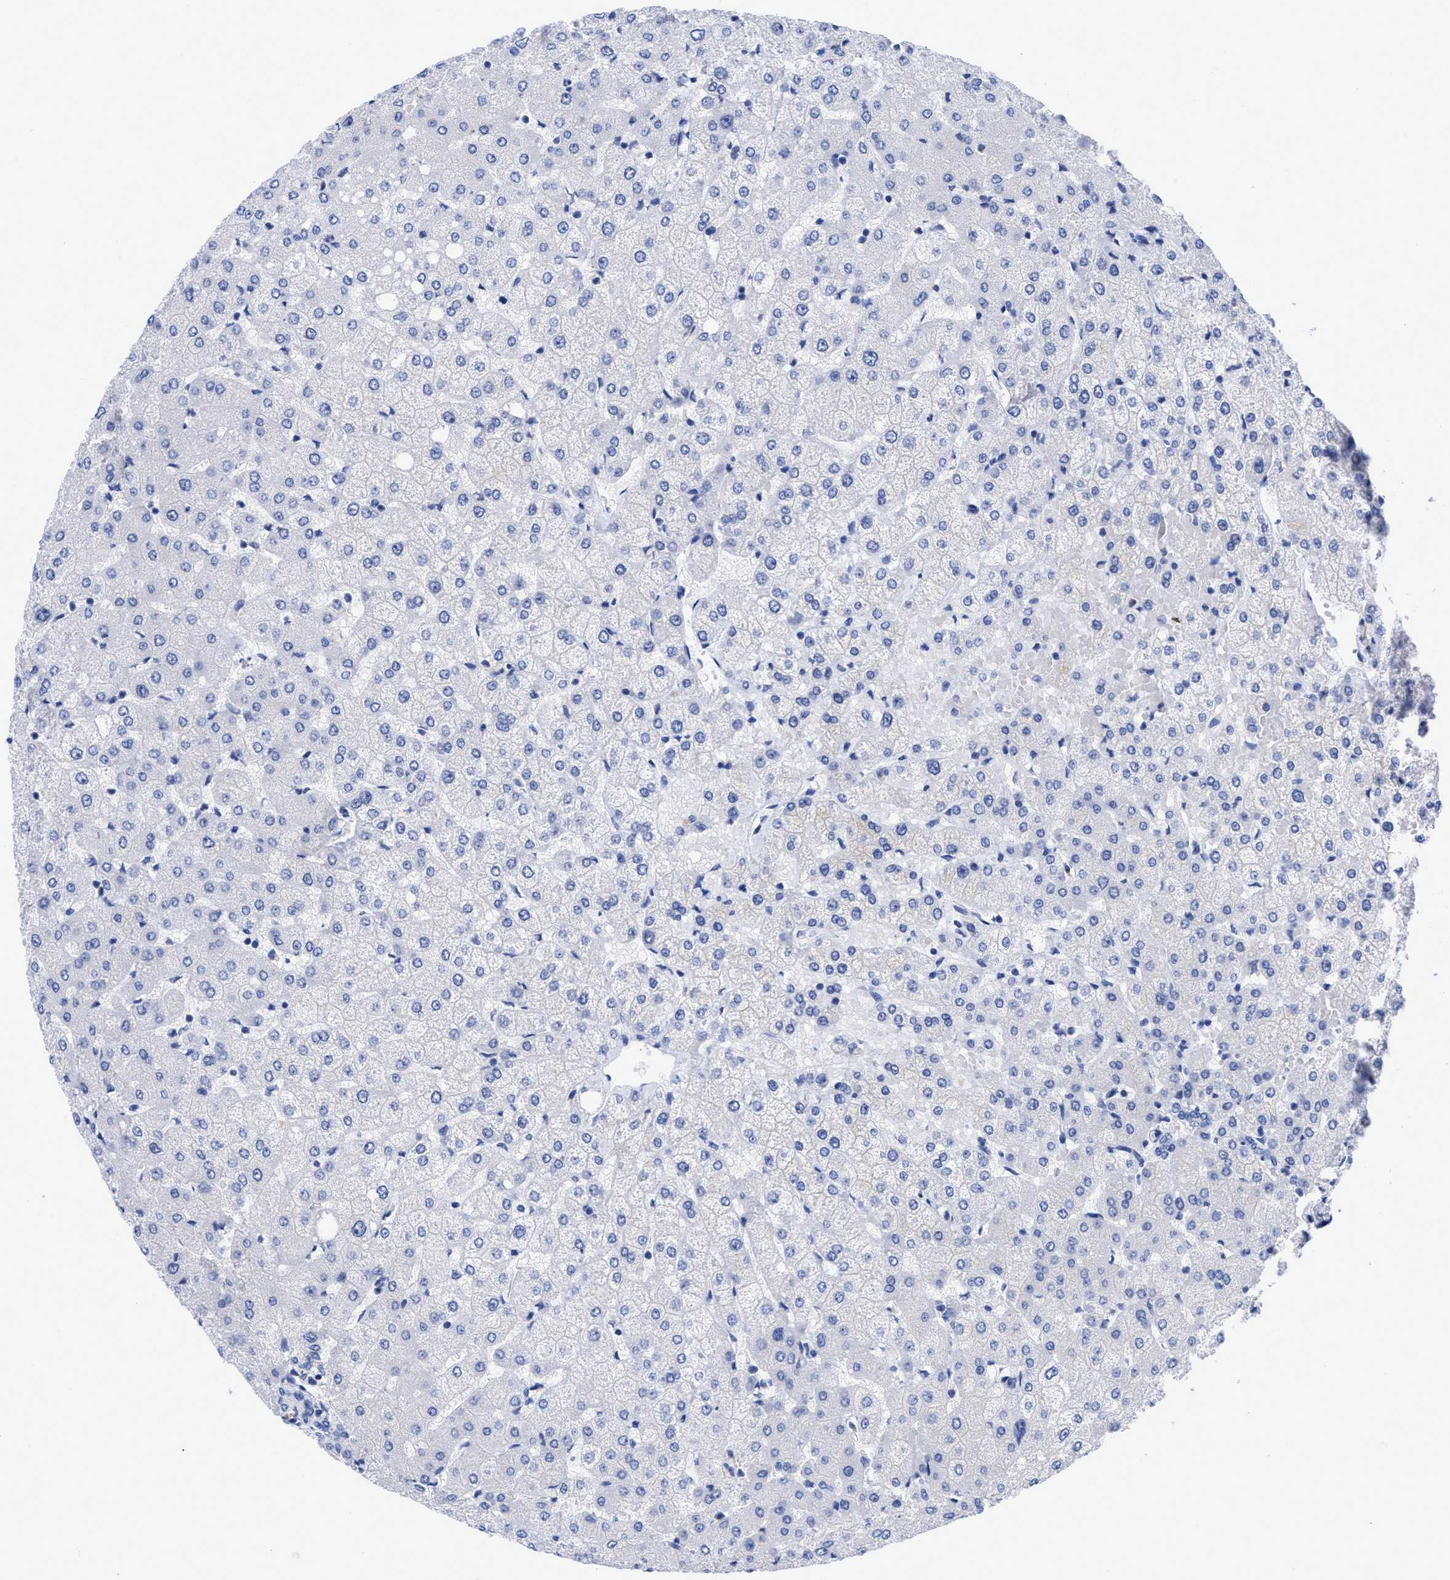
{"staining": {"intensity": "negative", "quantity": "none", "location": "none"}, "tissue": "liver", "cell_type": "Cholangiocytes", "image_type": "normal", "snomed": [{"axis": "morphology", "description": "Normal tissue, NOS"}, {"axis": "topography", "description": "Liver"}], "caption": "A photomicrograph of liver stained for a protein exhibits no brown staining in cholangiocytes.", "gene": "IRAG2", "patient": {"sex": "female", "age": 54}}